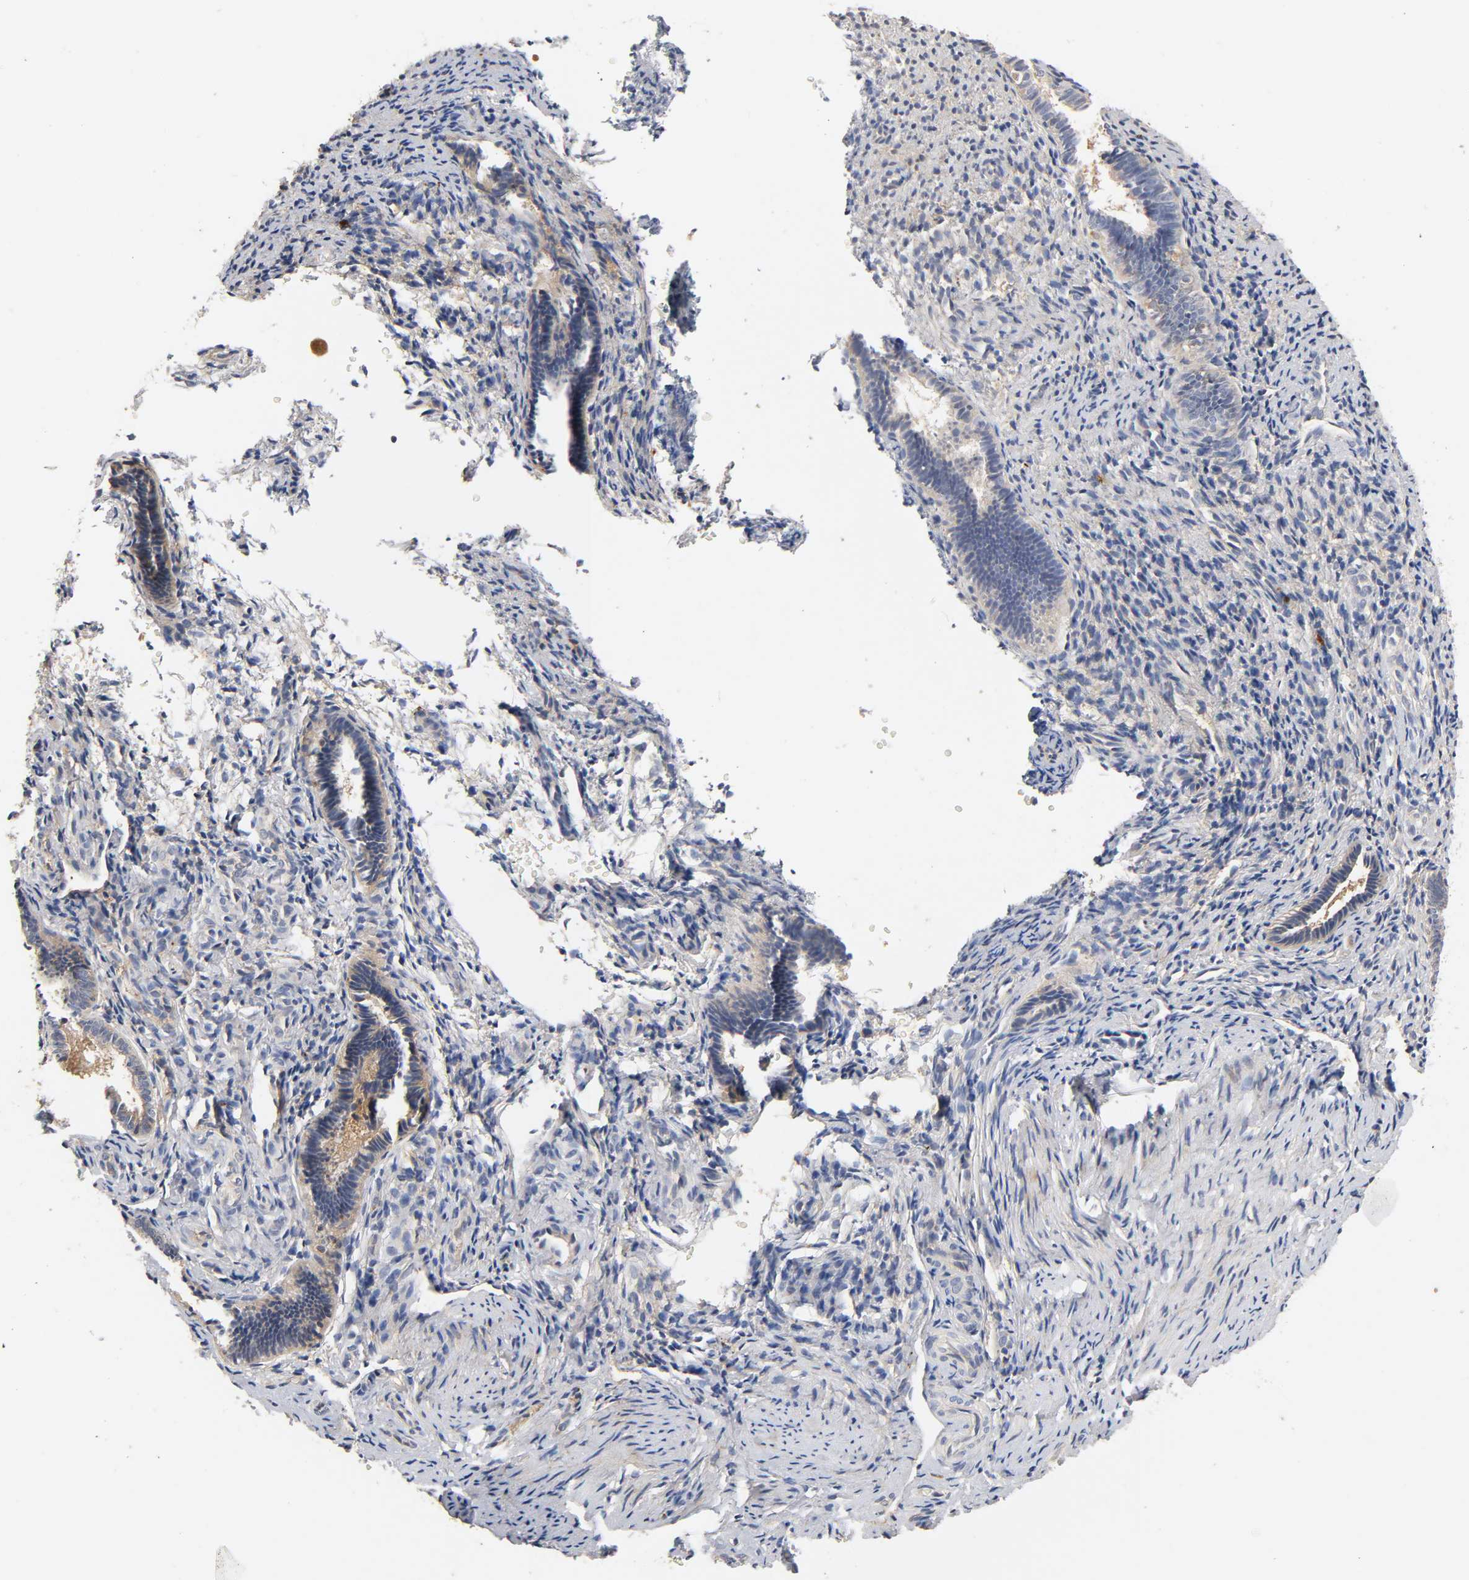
{"staining": {"intensity": "weak", "quantity": "25%-75%", "location": "cytoplasmic/membranous"}, "tissue": "endometrium", "cell_type": "Cells in endometrial stroma", "image_type": "normal", "snomed": [{"axis": "morphology", "description": "Normal tissue, NOS"}, {"axis": "topography", "description": "Endometrium"}], "caption": "A histopathology image of human endometrium stained for a protein reveals weak cytoplasmic/membranous brown staining in cells in endometrial stroma.", "gene": "RHOA", "patient": {"sex": "female", "age": 27}}